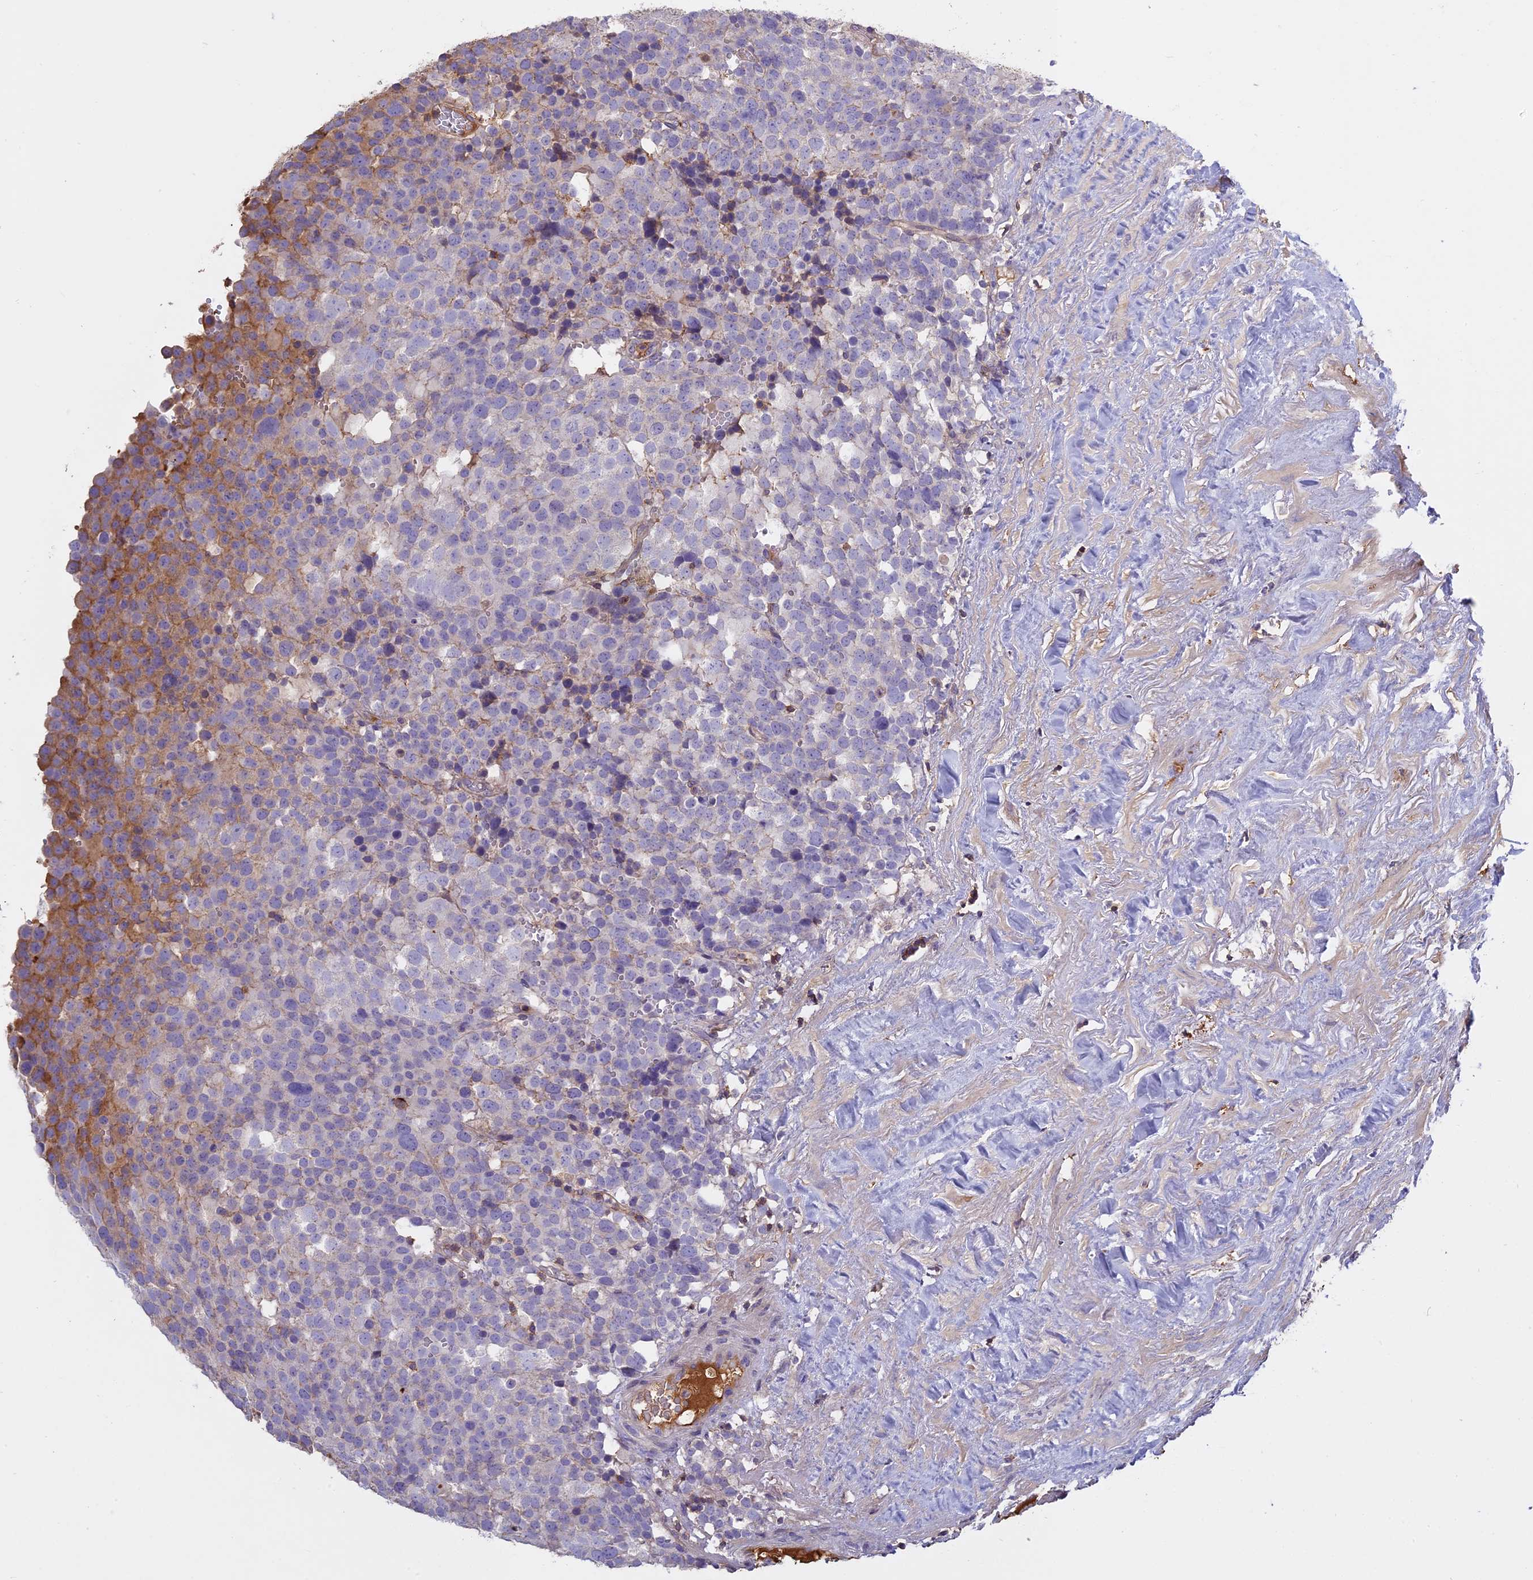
{"staining": {"intensity": "negative", "quantity": "none", "location": "none"}, "tissue": "testis cancer", "cell_type": "Tumor cells", "image_type": "cancer", "snomed": [{"axis": "morphology", "description": "Seminoma, NOS"}, {"axis": "topography", "description": "Testis"}], "caption": "IHC histopathology image of human seminoma (testis) stained for a protein (brown), which exhibits no expression in tumor cells.", "gene": "CFAP119", "patient": {"sex": "male", "age": 71}}